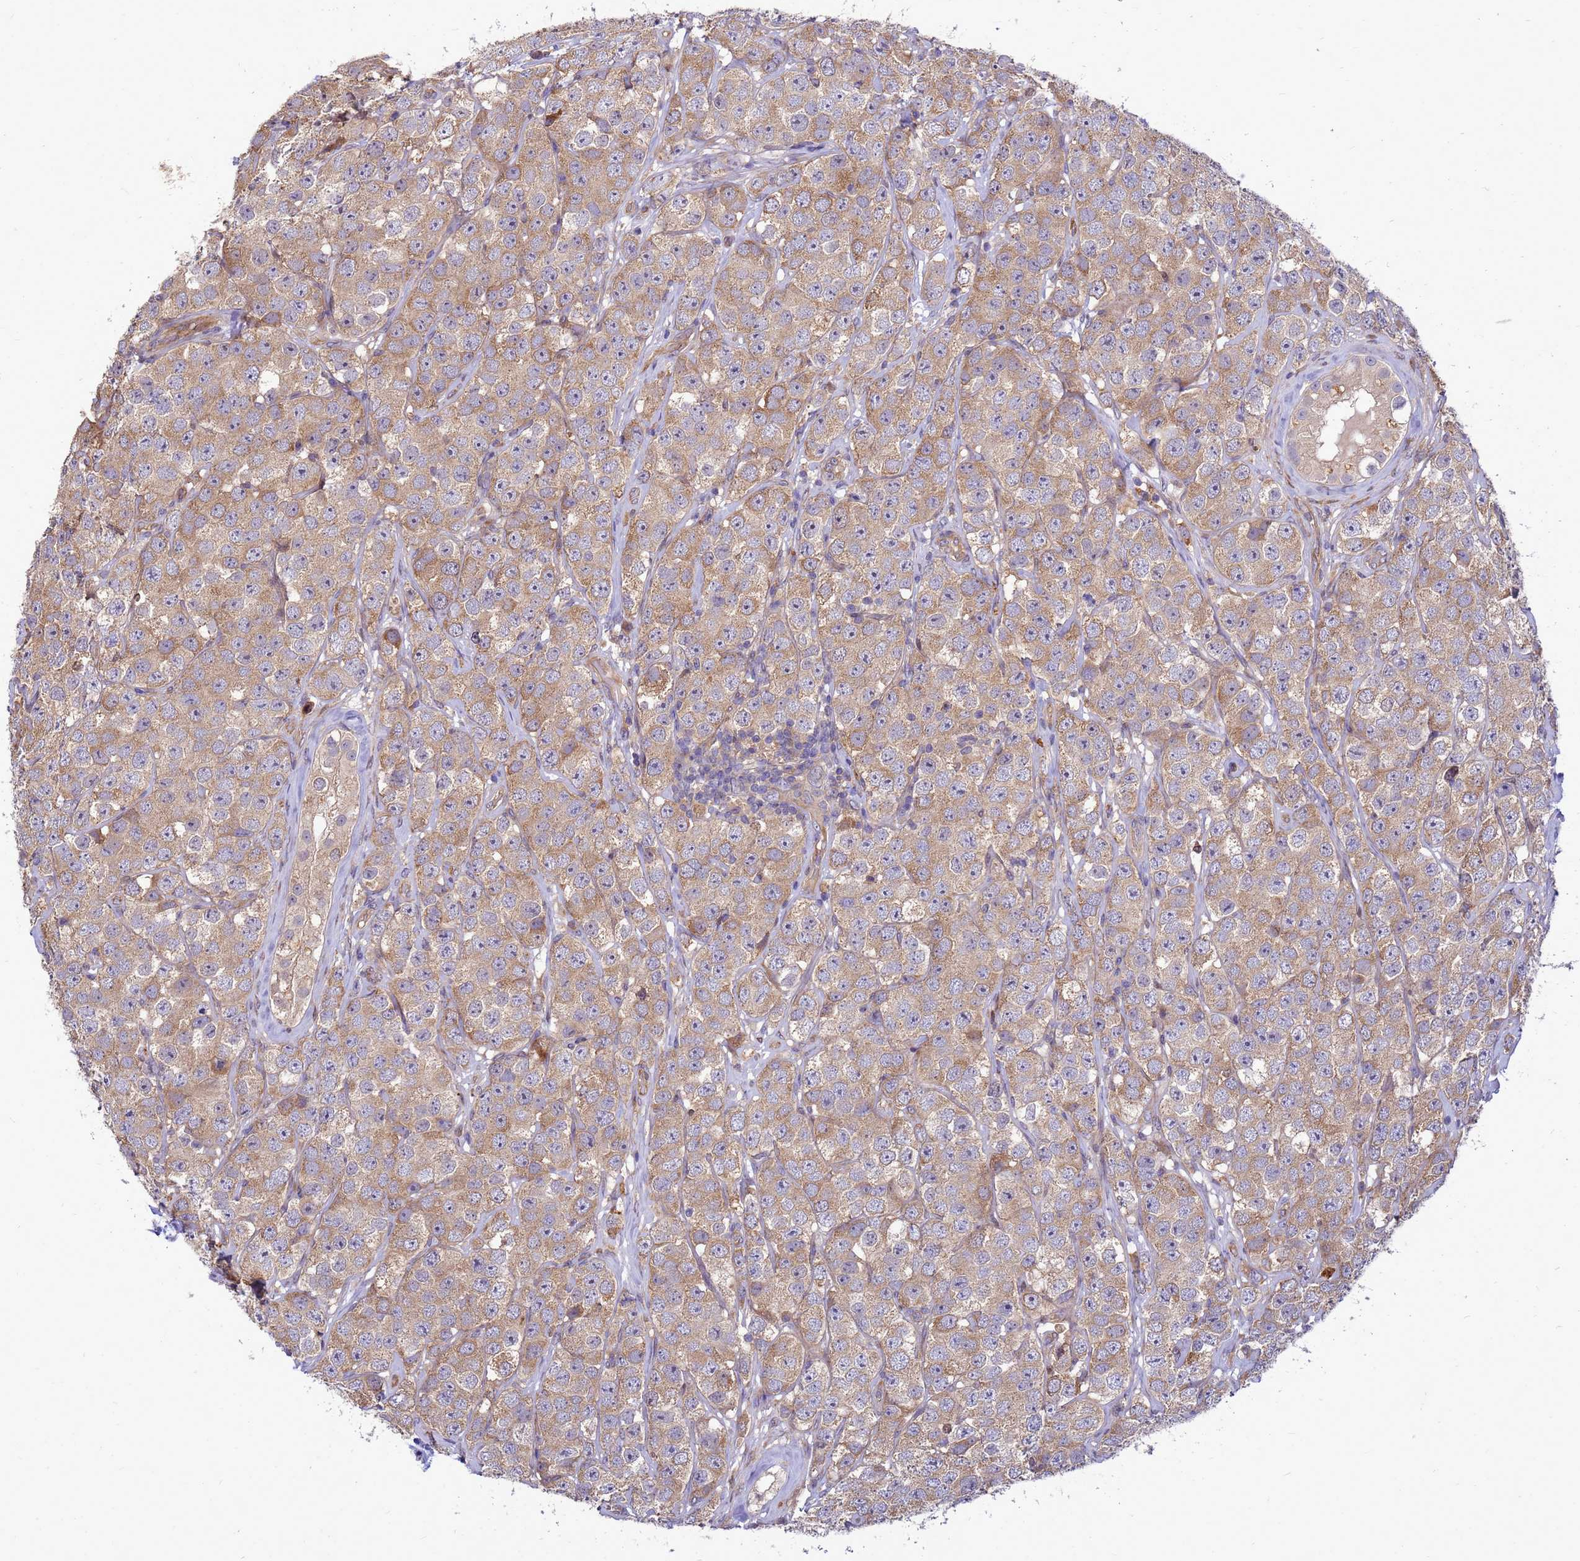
{"staining": {"intensity": "moderate", "quantity": ">75%", "location": "cytoplasmic/membranous"}, "tissue": "testis cancer", "cell_type": "Tumor cells", "image_type": "cancer", "snomed": [{"axis": "morphology", "description": "Seminoma, NOS"}, {"axis": "topography", "description": "Testis"}], "caption": "Immunohistochemical staining of human testis seminoma reveals medium levels of moderate cytoplasmic/membranous expression in about >75% of tumor cells. The staining is performed using DAB (3,3'-diaminobenzidine) brown chromogen to label protein expression. The nuclei are counter-stained blue using hematoxylin.", "gene": "RNF215", "patient": {"sex": "male", "age": 28}}